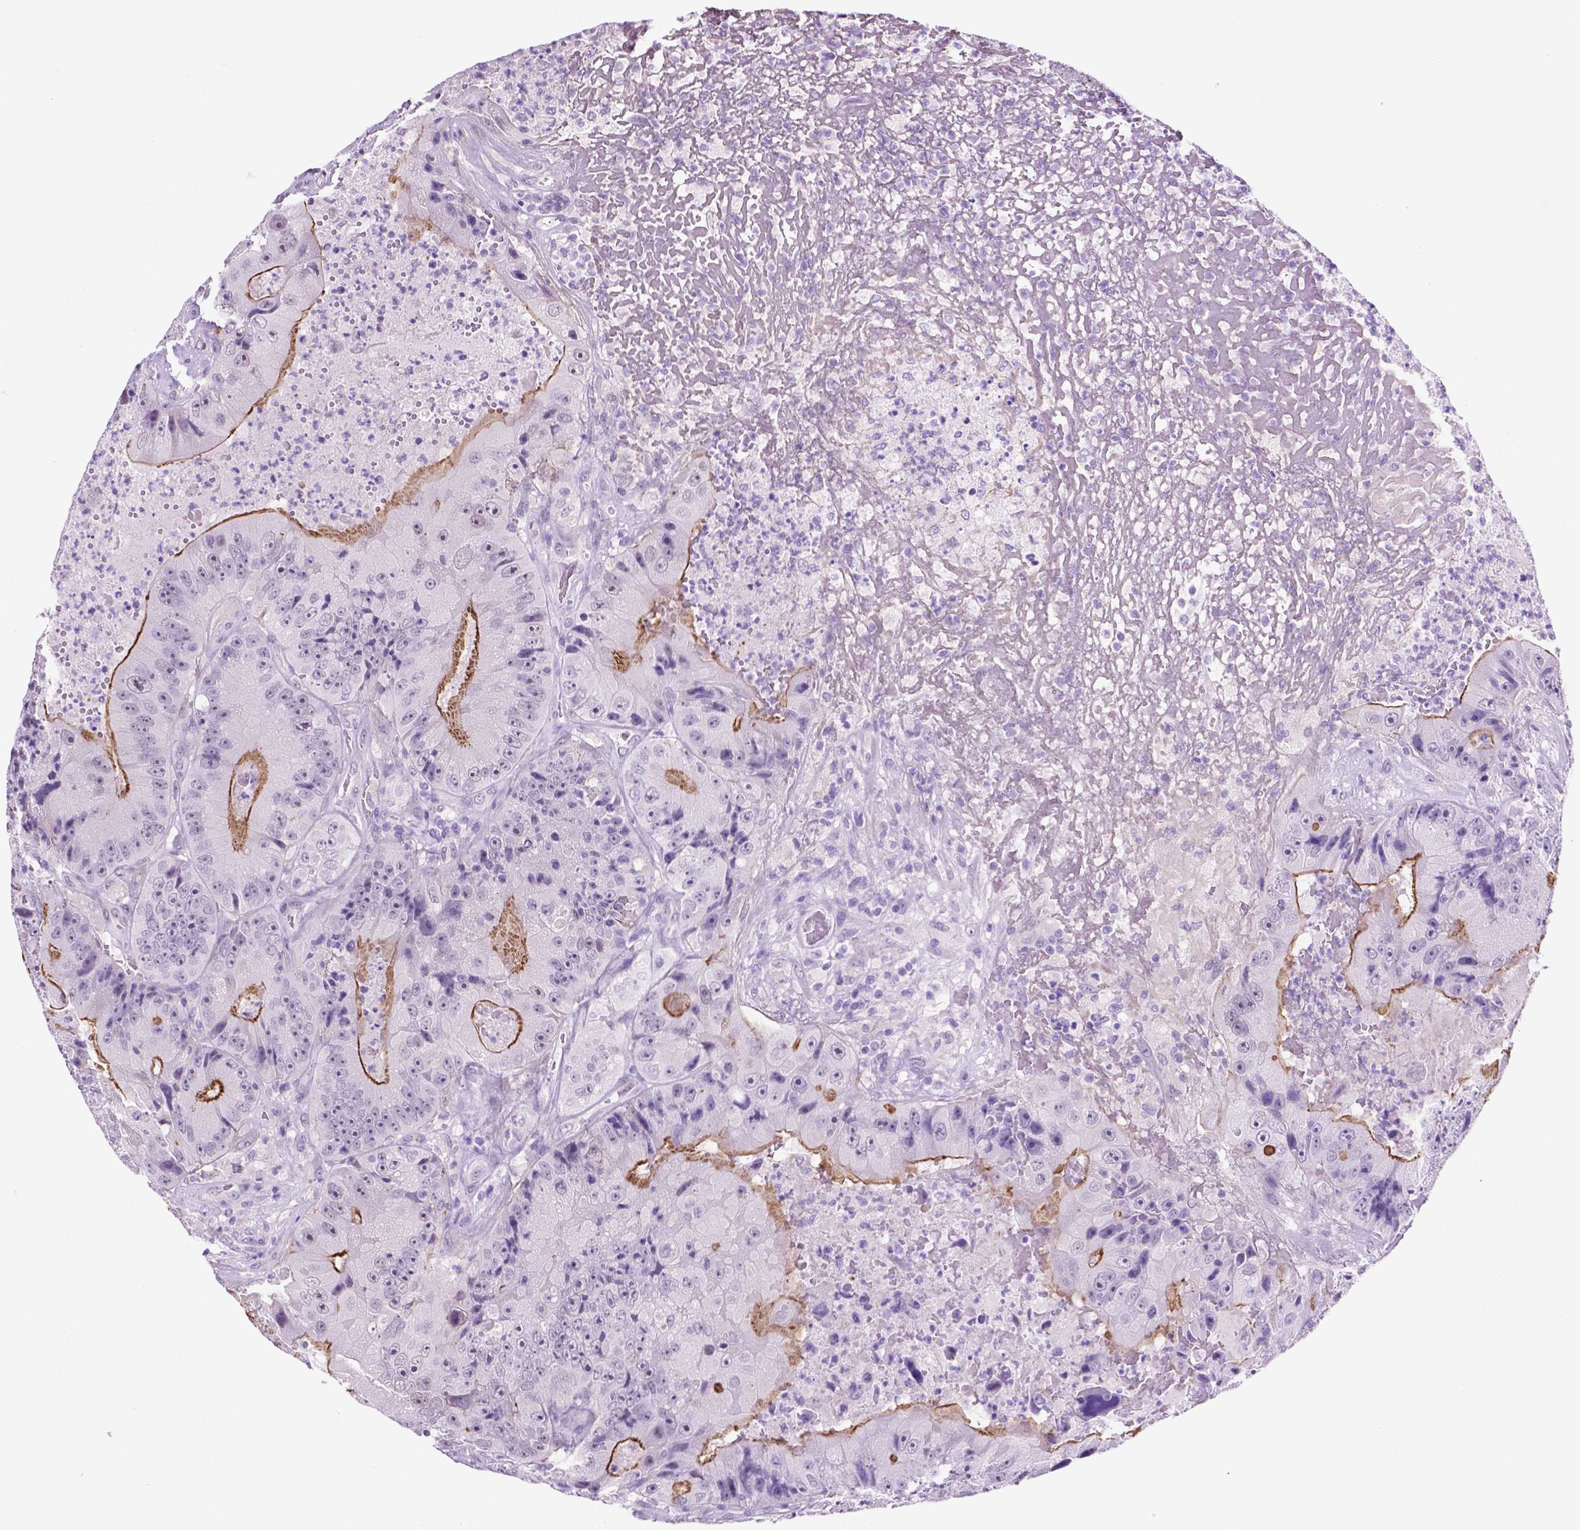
{"staining": {"intensity": "strong", "quantity": "<25%", "location": "cytoplasmic/membranous"}, "tissue": "colorectal cancer", "cell_type": "Tumor cells", "image_type": "cancer", "snomed": [{"axis": "morphology", "description": "Adenocarcinoma, NOS"}, {"axis": "topography", "description": "Colon"}], "caption": "This micrograph reveals adenocarcinoma (colorectal) stained with immunohistochemistry to label a protein in brown. The cytoplasmic/membranous of tumor cells show strong positivity for the protein. Nuclei are counter-stained blue.", "gene": "ACY3", "patient": {"sex": "female", "age": 86}}